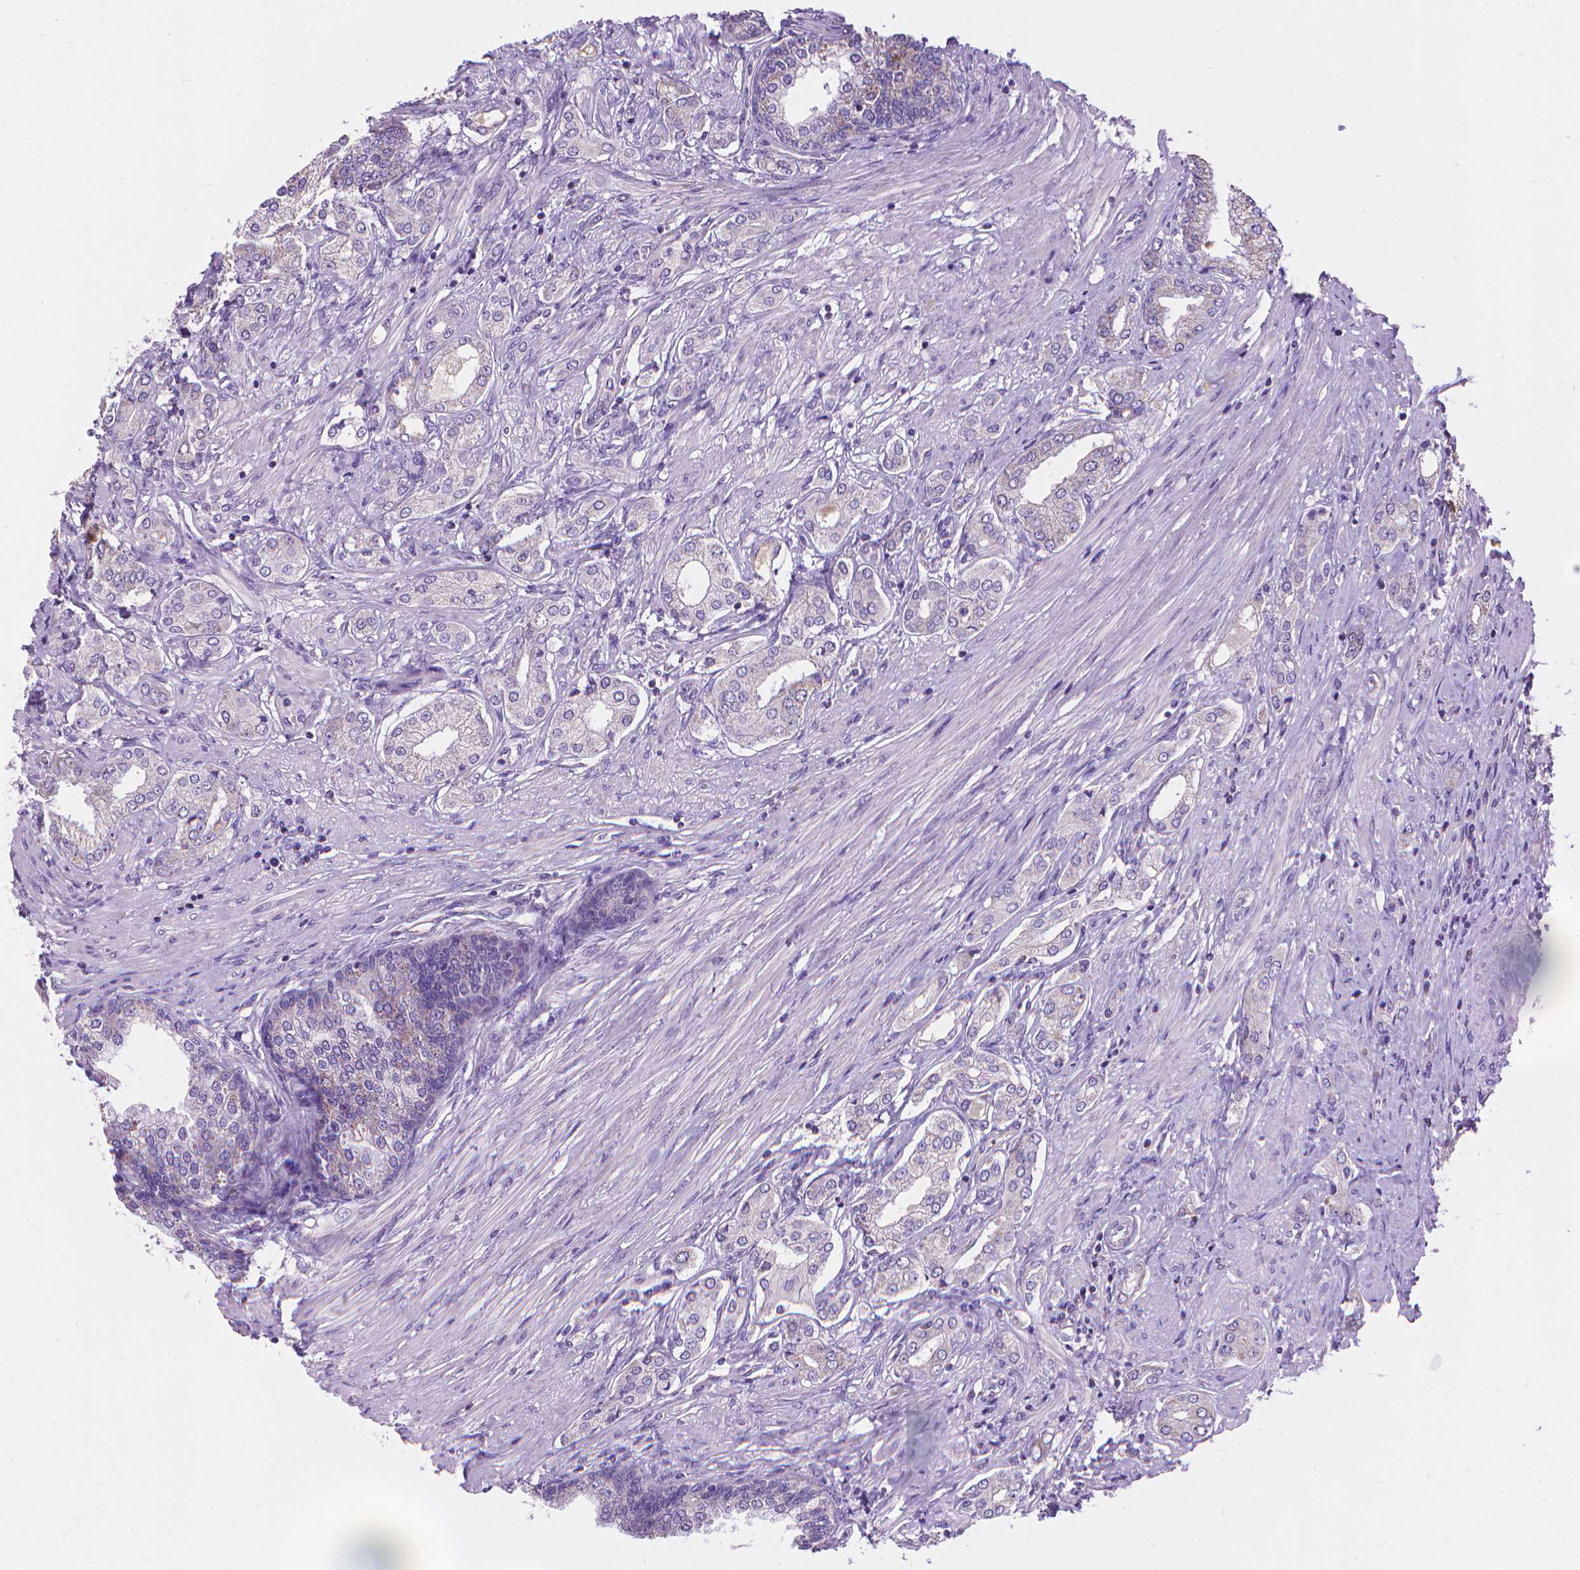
{"staining": {"intensity": "weak", "quantity": "25%-75%", "location": "cytoplasmic/membranous"}, "tissue": "prostate cancer", "cell_type": "Tumor cells", "image_type": "cancer", "snomed": [{"axis": "morphology", "description": "Adenocarcinoma, NOS"}, {"axis": "topography", "description": "Prostate"}], "caption": "Immunohistochemical staining of prostate cancer (adenocarcinoma) exhibits weak cytoplasmic/membranous protein expression in approximately 25%-75% of tumor cells. (Stains: DAB (3,3'-diaminobenzidine) in brown, nuclei in blue, Microscopy: brightfield microscopy at high magnification).", "gene": "SYN1", "patient": {"sex": "male", "age": 63}}